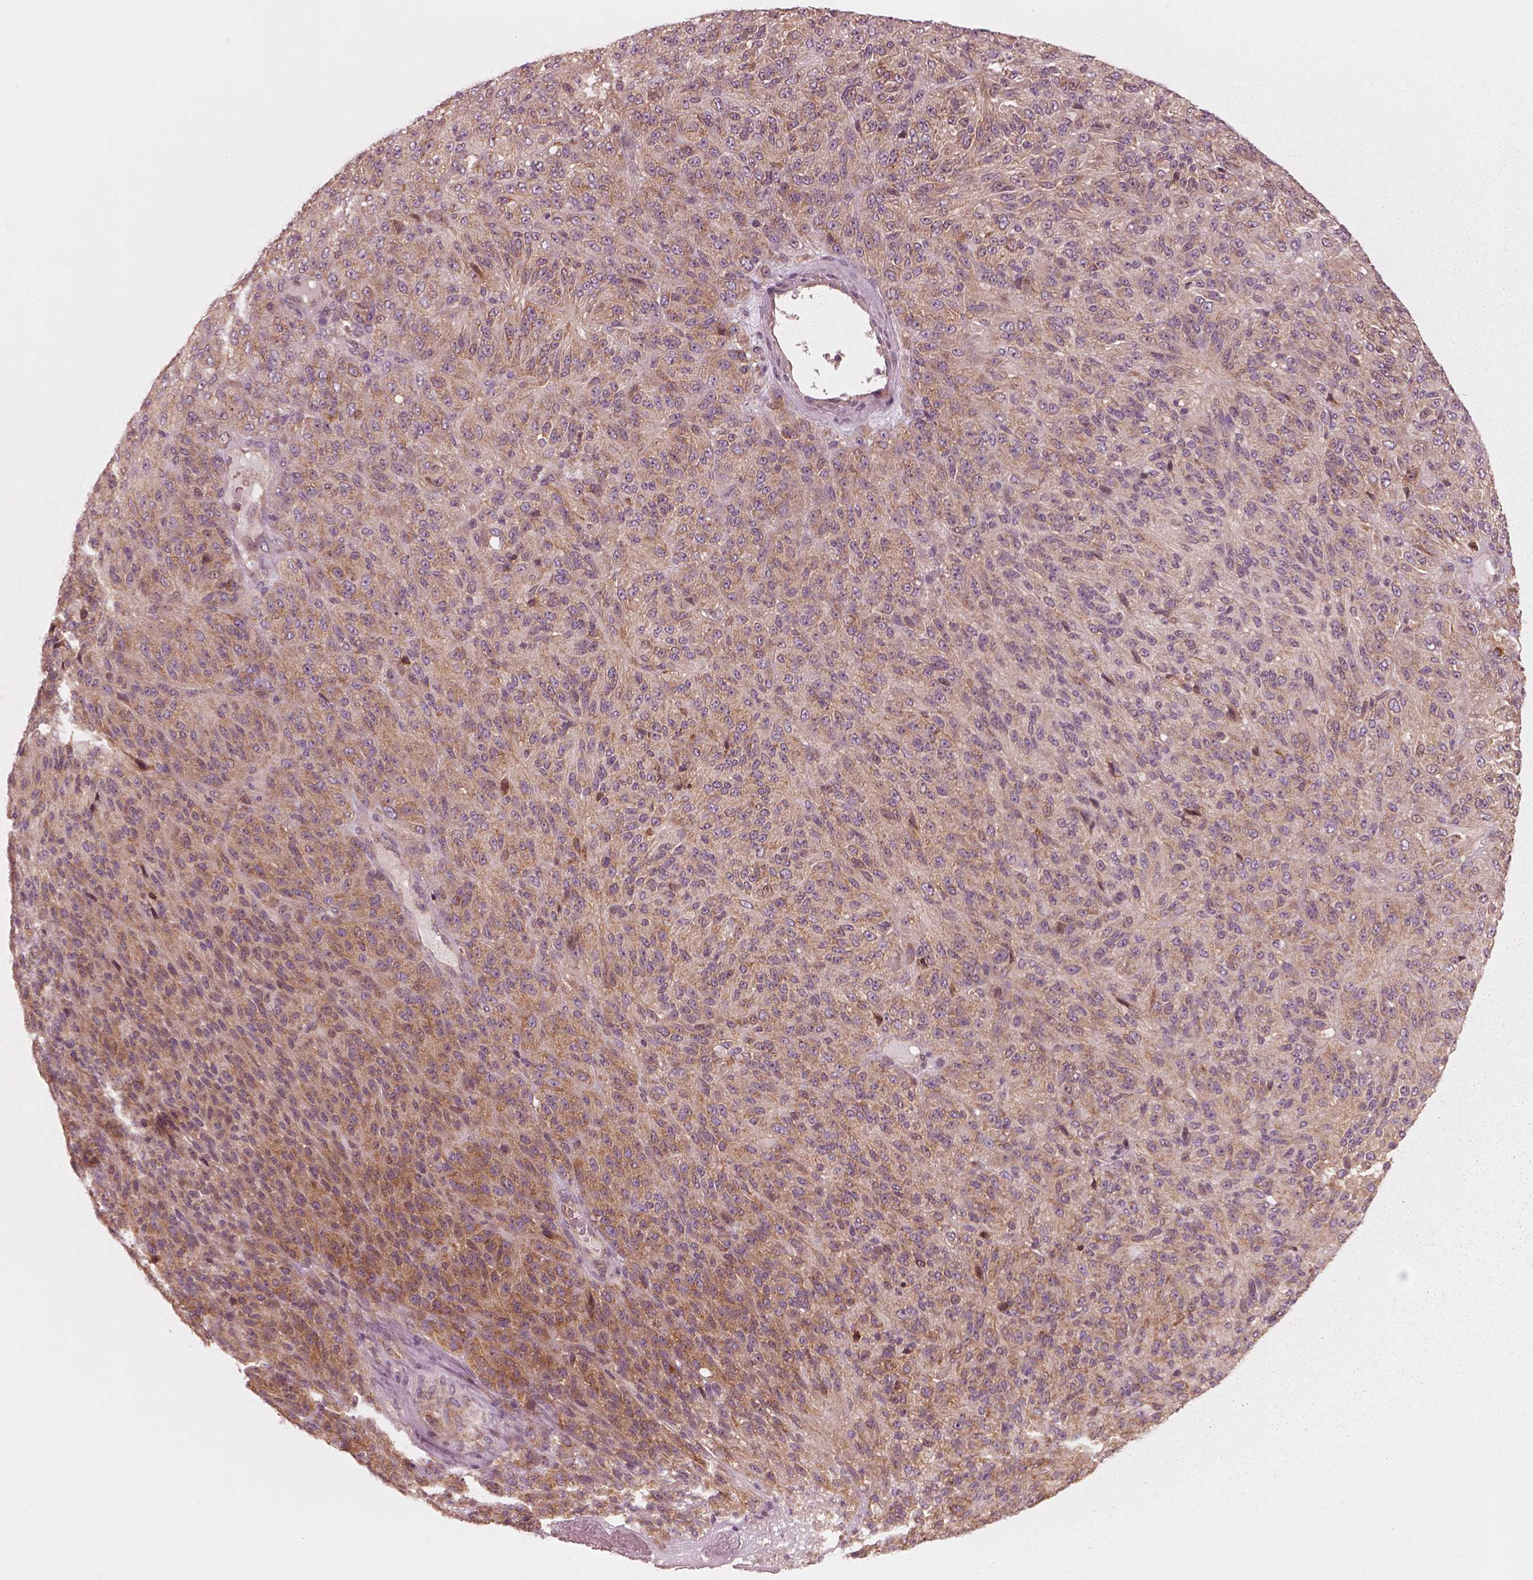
{"staining": {"intensity": "moderate", "quantity": ">75%", "location": "cytoplasmic/membranous"}, "tissue": "melanoma", "cell_type": "Tumor cells", "image_type": "cancer", "snomed": [{"axis": "morphology", "description": "Malignant melanoma, Metastatic site"}, {"axis": "topography", "description": "Brain"}], "caption": "Immunohistochemistry (IHC) micrograph of neoplastic tissue: human malignant melanoma (metastatic site) stained using IHC shows medium levels of moderate protein expression localized specifically in the cytoplasmic/membranous of tumor cells, appearing as a cytoplasmic/membranous brown color.", "gene": "CNOT2", "patient": {"sex": "female", "age": 56}}